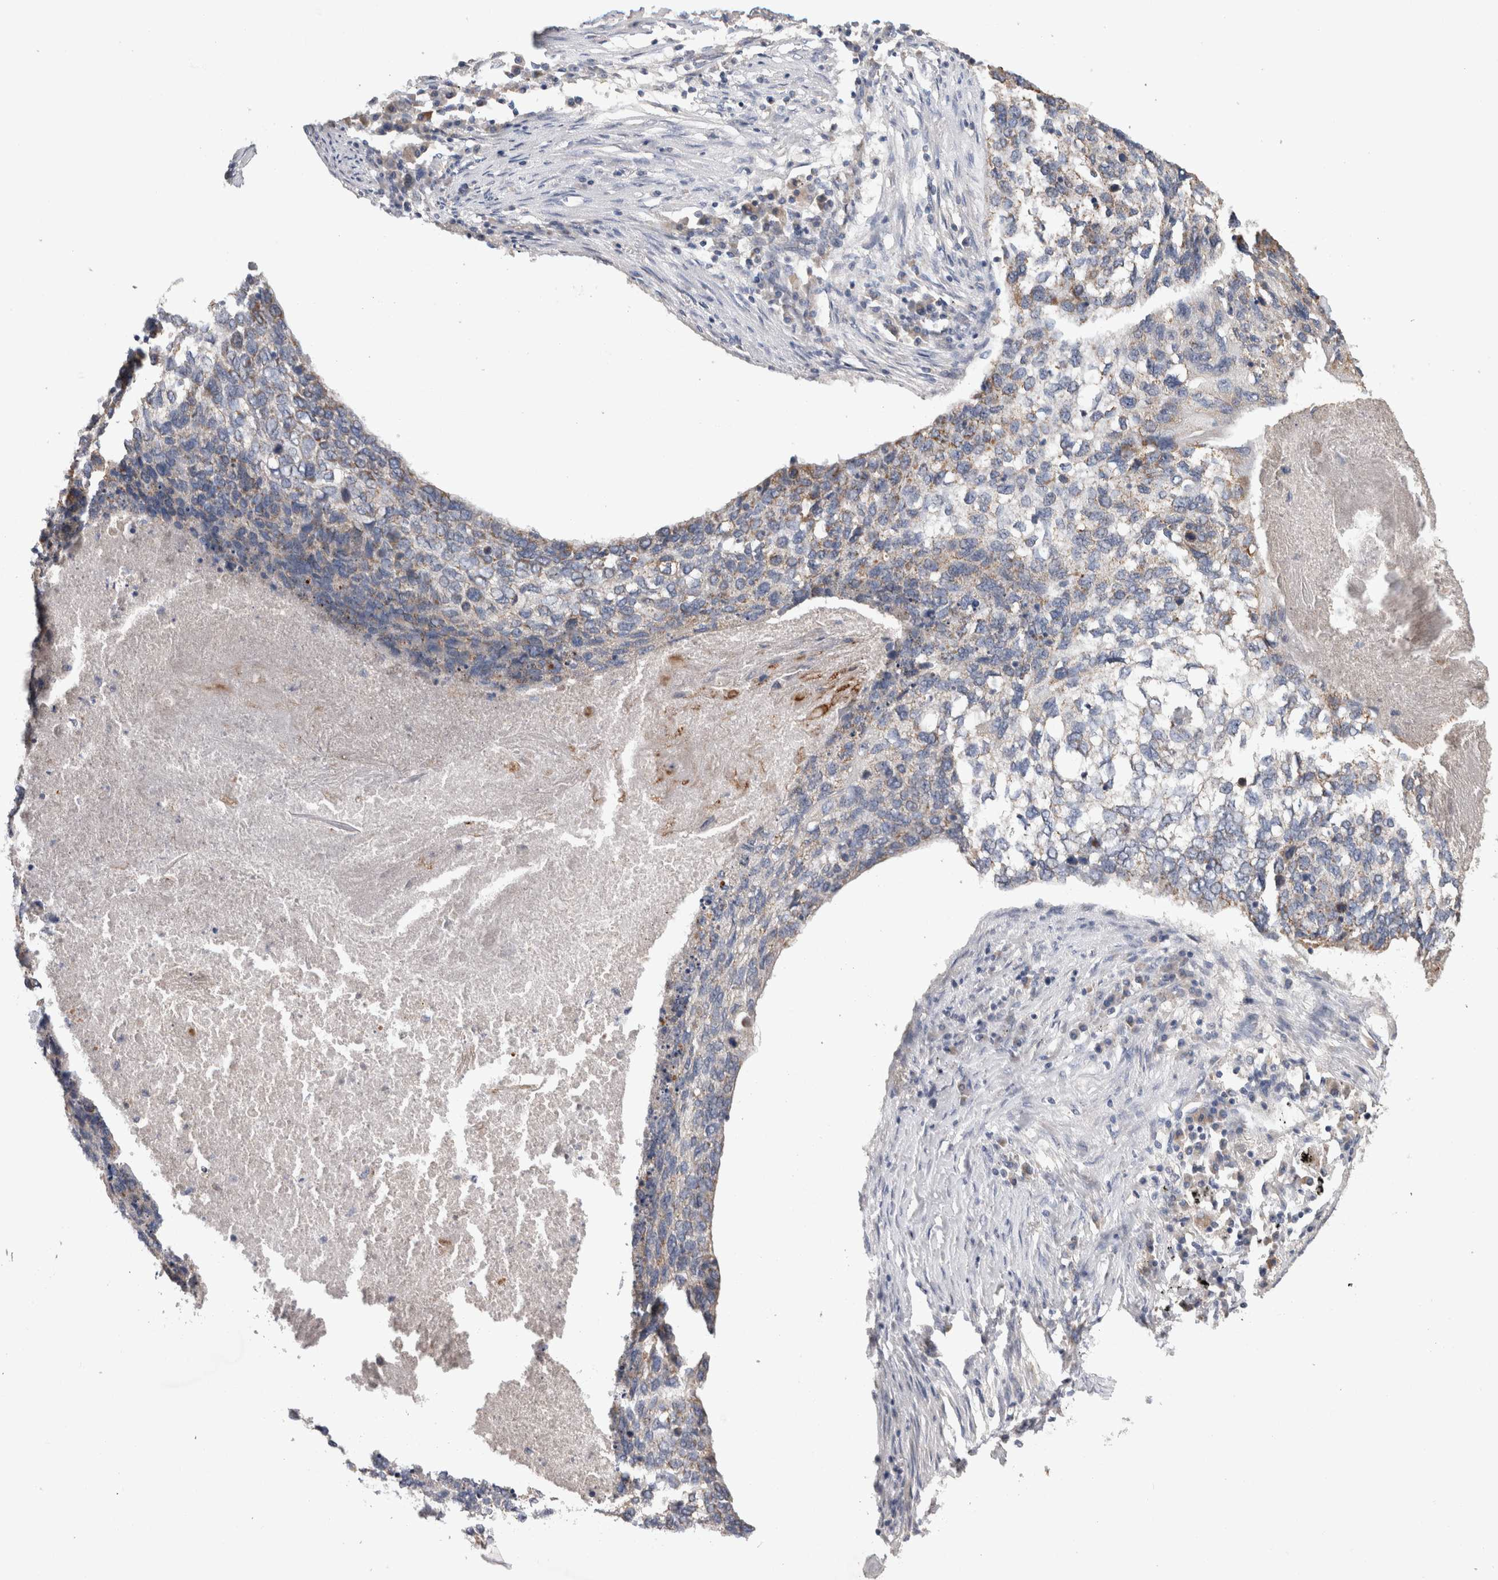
{"staining": {"intensity": "moderate", "quantity": "25%-75%", "location": "cytoplasmic/membranous"}, "tissue": "lung cancer", "cell_type": "Tumor cells", "image_type": "cancer", "snomed": [{"axis": "morphology", "description": "Squamous cell carcinoma, NOS"}, {"axis": "topography", "description": "Lung"}], "caption": "Tumor cells demonstrate medium levels of moderate cytoplasmic/membranous positivity in approximately 25%-75% of cells in lung cancer (squamous cell carcinoma).", "gene": "IARS2", "patient": {"sex": "female", "age": 63}}